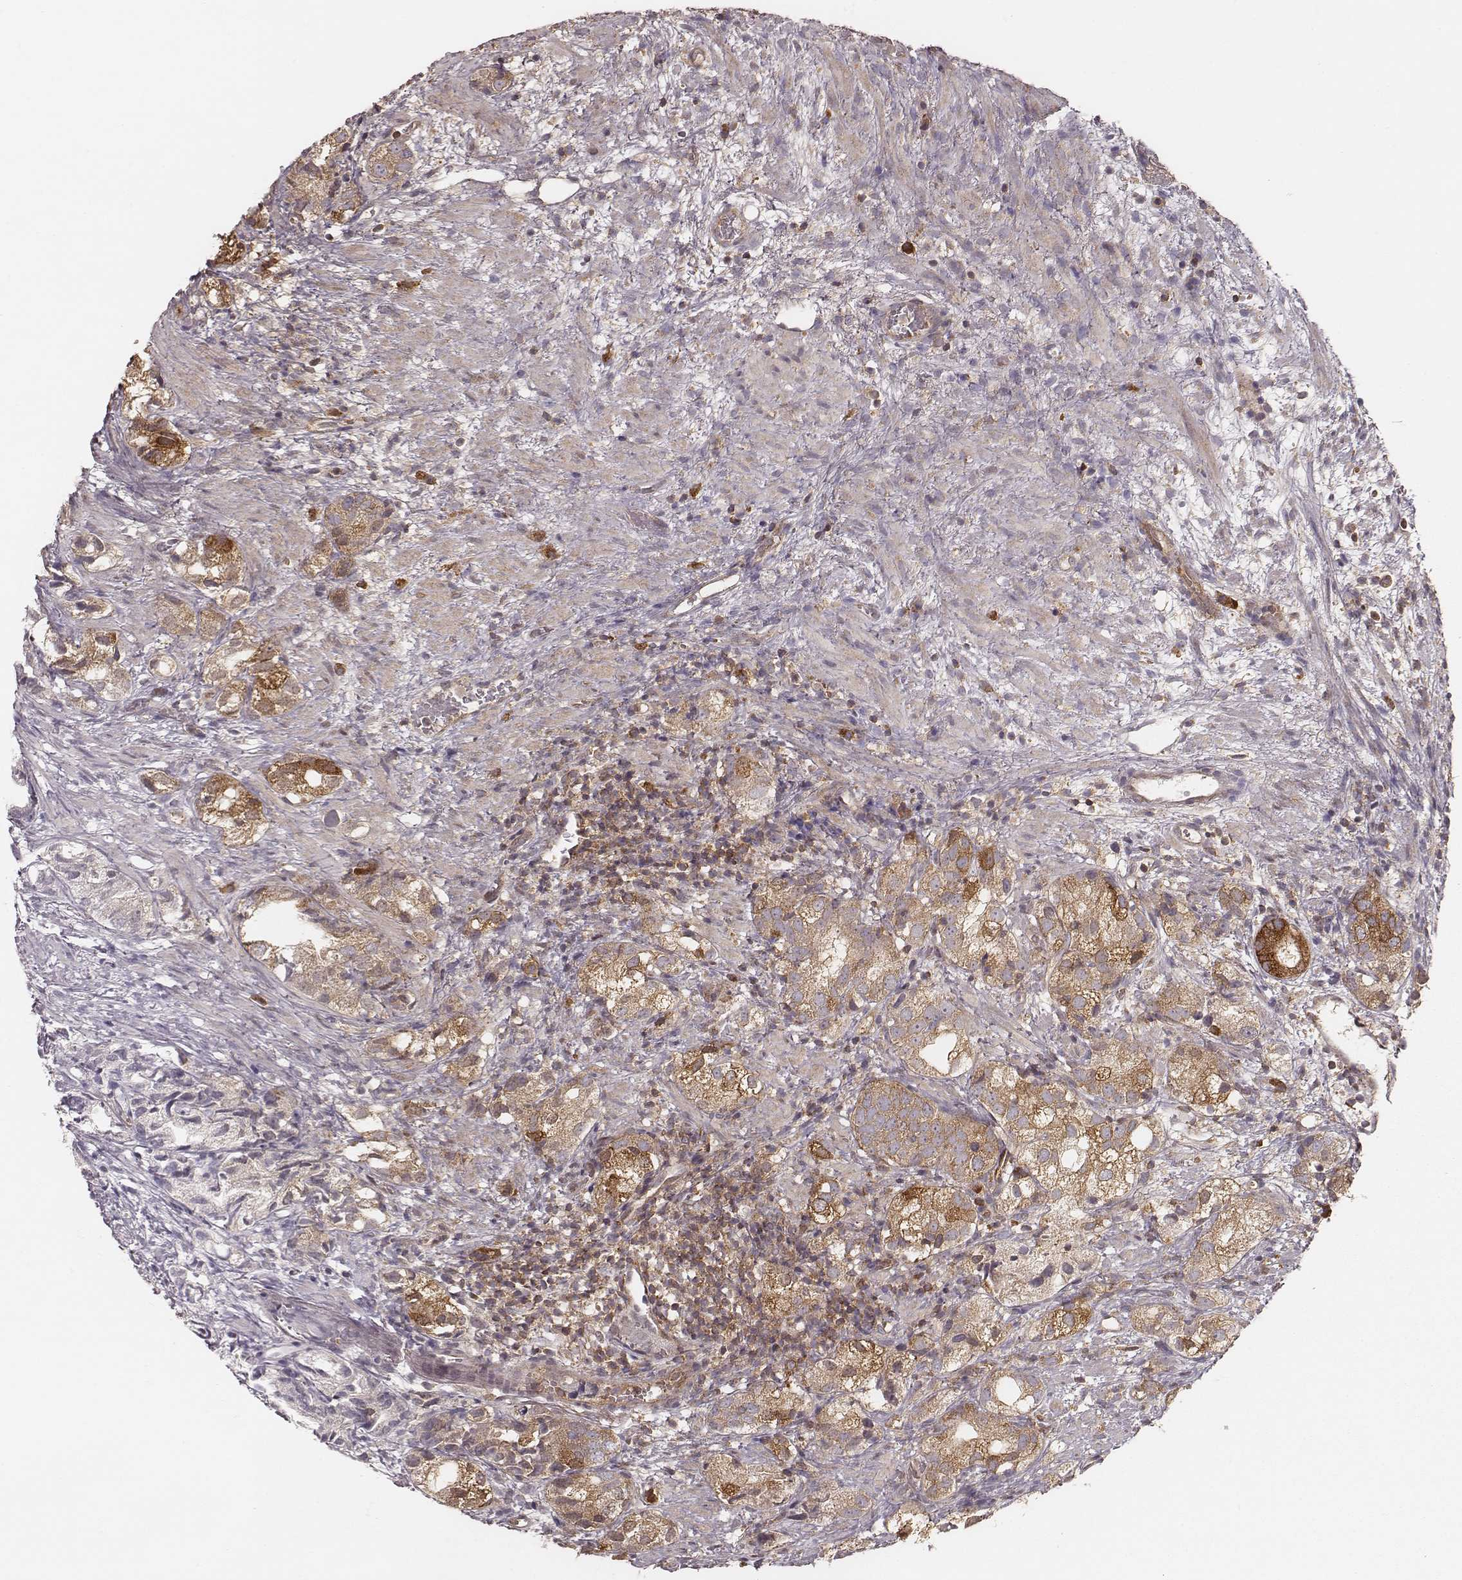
{"staining": {"intensity": "moderate", "quantity": ">75%", "location": "cytoplasmic/membranous"}, "tissue": "prostate cancer", "cell_type": "Tumor cells", "image_type": "cancer", "snomed": [{"axis": "morphology", "description": "Adenocarcinoma, High grade"}, {"axis": "topography", "description": "Prostate"}], "caption": "Brown immunohistochemical staining in prostate cancer exhibits moderate cytoplasmic/membranous staining in approximately >75% of tumor cells.", "gene": "CARS1", "patient": {"sex": "male", "age": 82}}